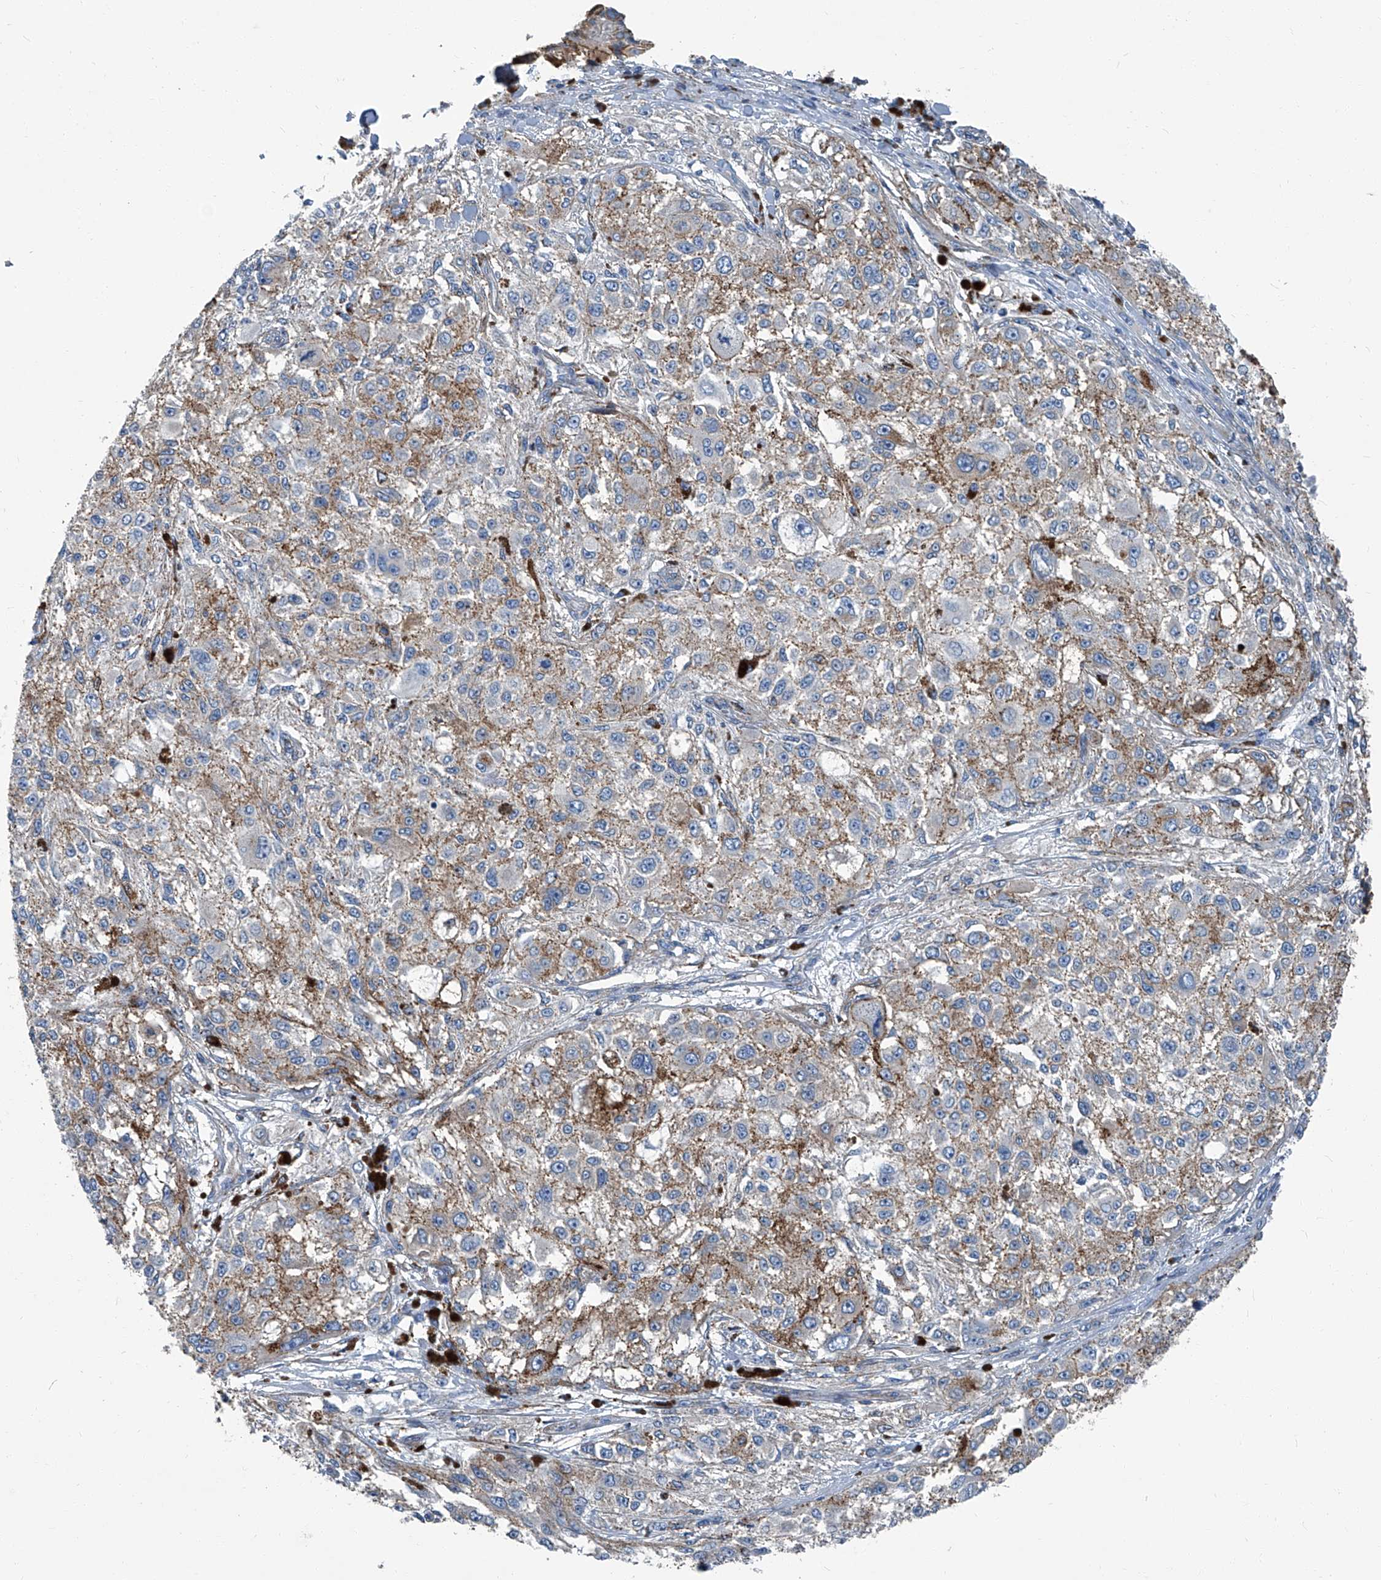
{"staining": {"intensity": "weak", "quantity": "<25%", "location": "cytoplasmic/membranous"}, "tissue": "melanoma", "cell_type": "Tumor cells", "image_type": "cancer", "snomed": [{"axis": "morphology", "description": "Necrosis, NOS"}, {"axis": "morphology", "description": "Malignant melanoma, NOS"}, {"axis": "topography", "description": "Skin"}], "caption": "Tumor cells are negative for protein expression in human melanoma. (Brightfield microscopy of DAB IHC at high magnification).", "gene": "SEPTIN7", "patient": {"sex": "female", "age": 87}}